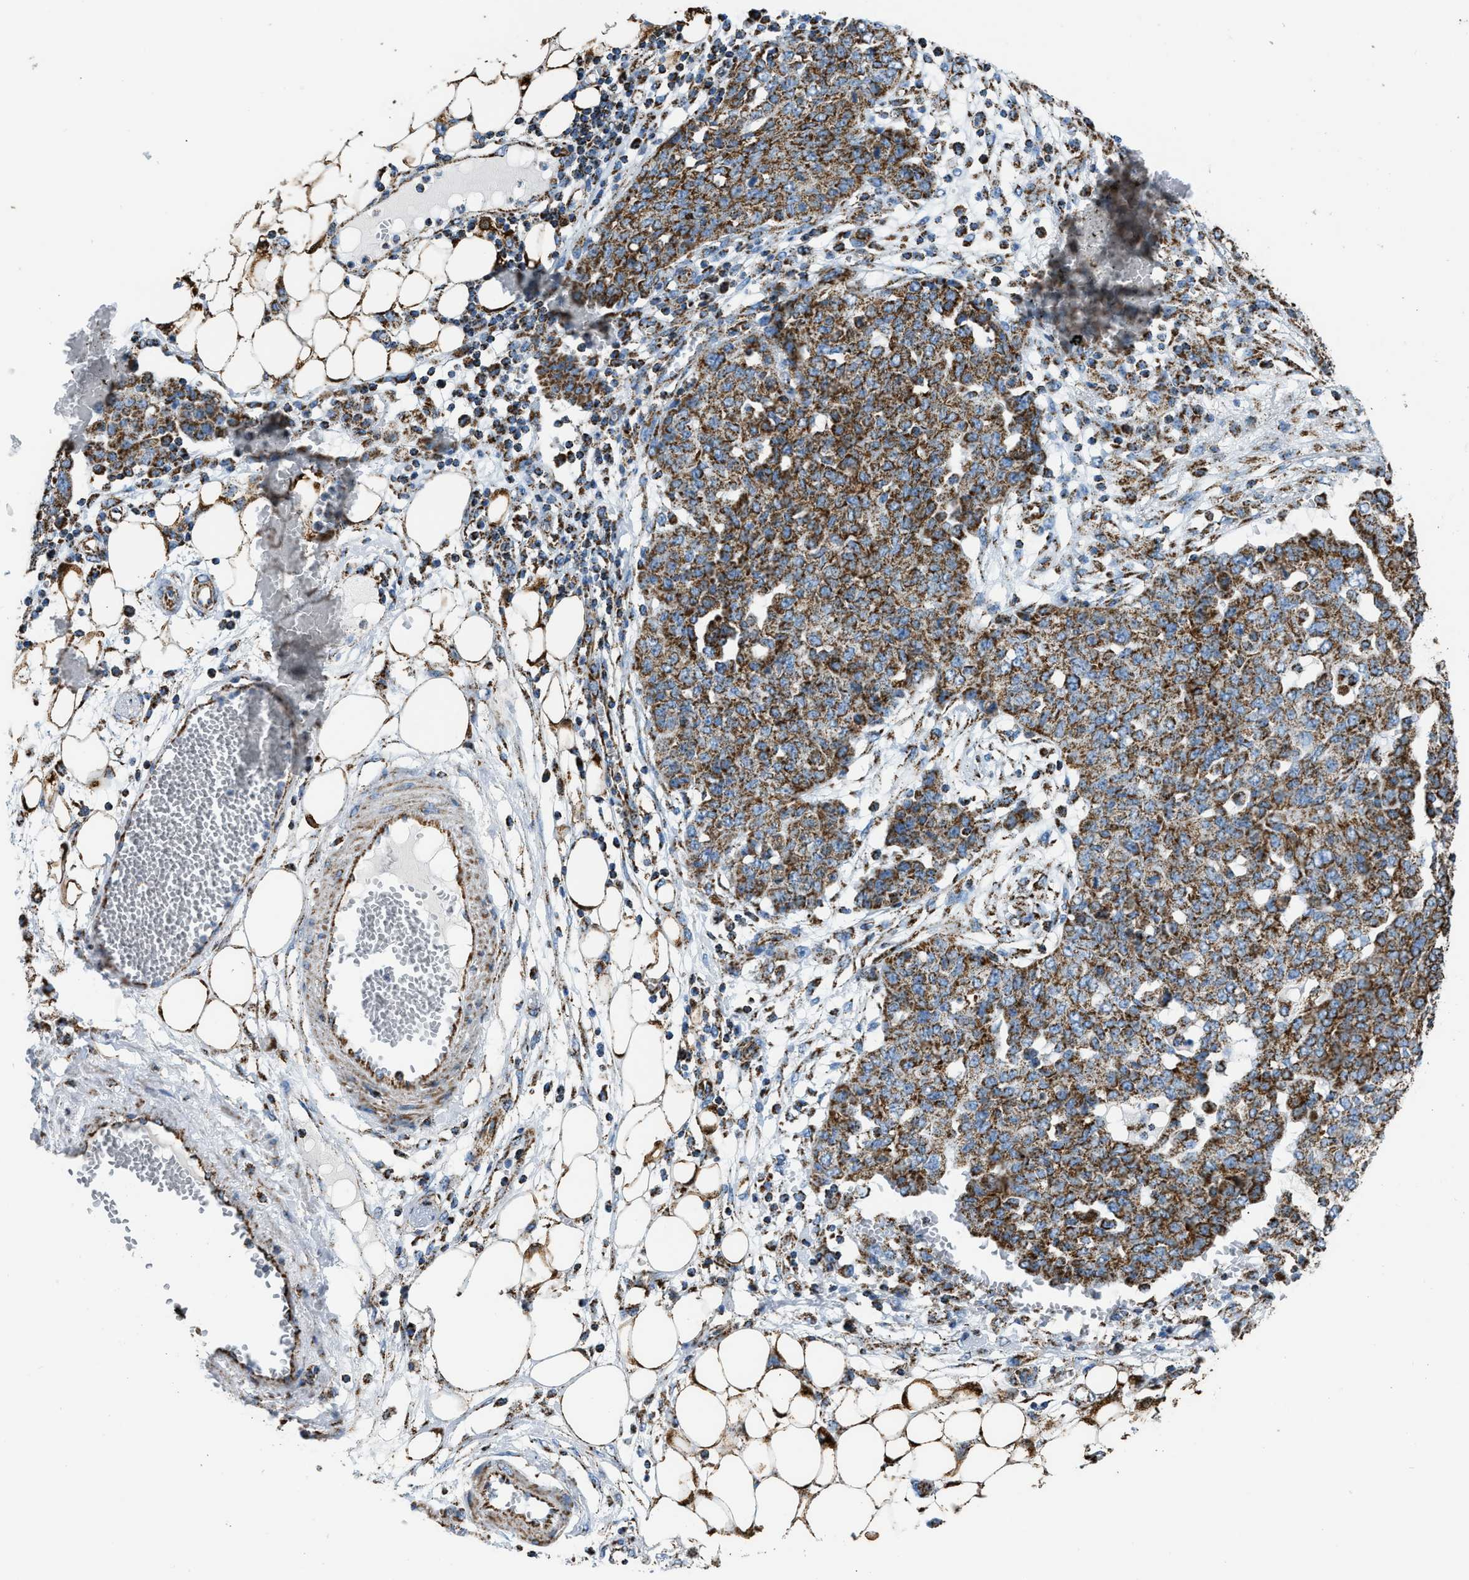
{"staining": {"intensity": "strong", "quantity": ">75%", "location": "cytoplasmic/membranous"}, "tissue": "ovarian cancer", "cell_type": "Tumor cells", "image_type": "cancer", "snomed": [{"axis": "morphology", "description": "Cystadenocarcinoma, serous, NOS"}, {"axis": "topography", "description": "Soft tissue"}, {"axis": "topography", "description": "Ovary"}], "caption": "Human ovarian cancer stained with a protein marker reveals strong staining in tumor cells.", "gene": "ETFB", "patient": {"sex": "female", "age": 57}}